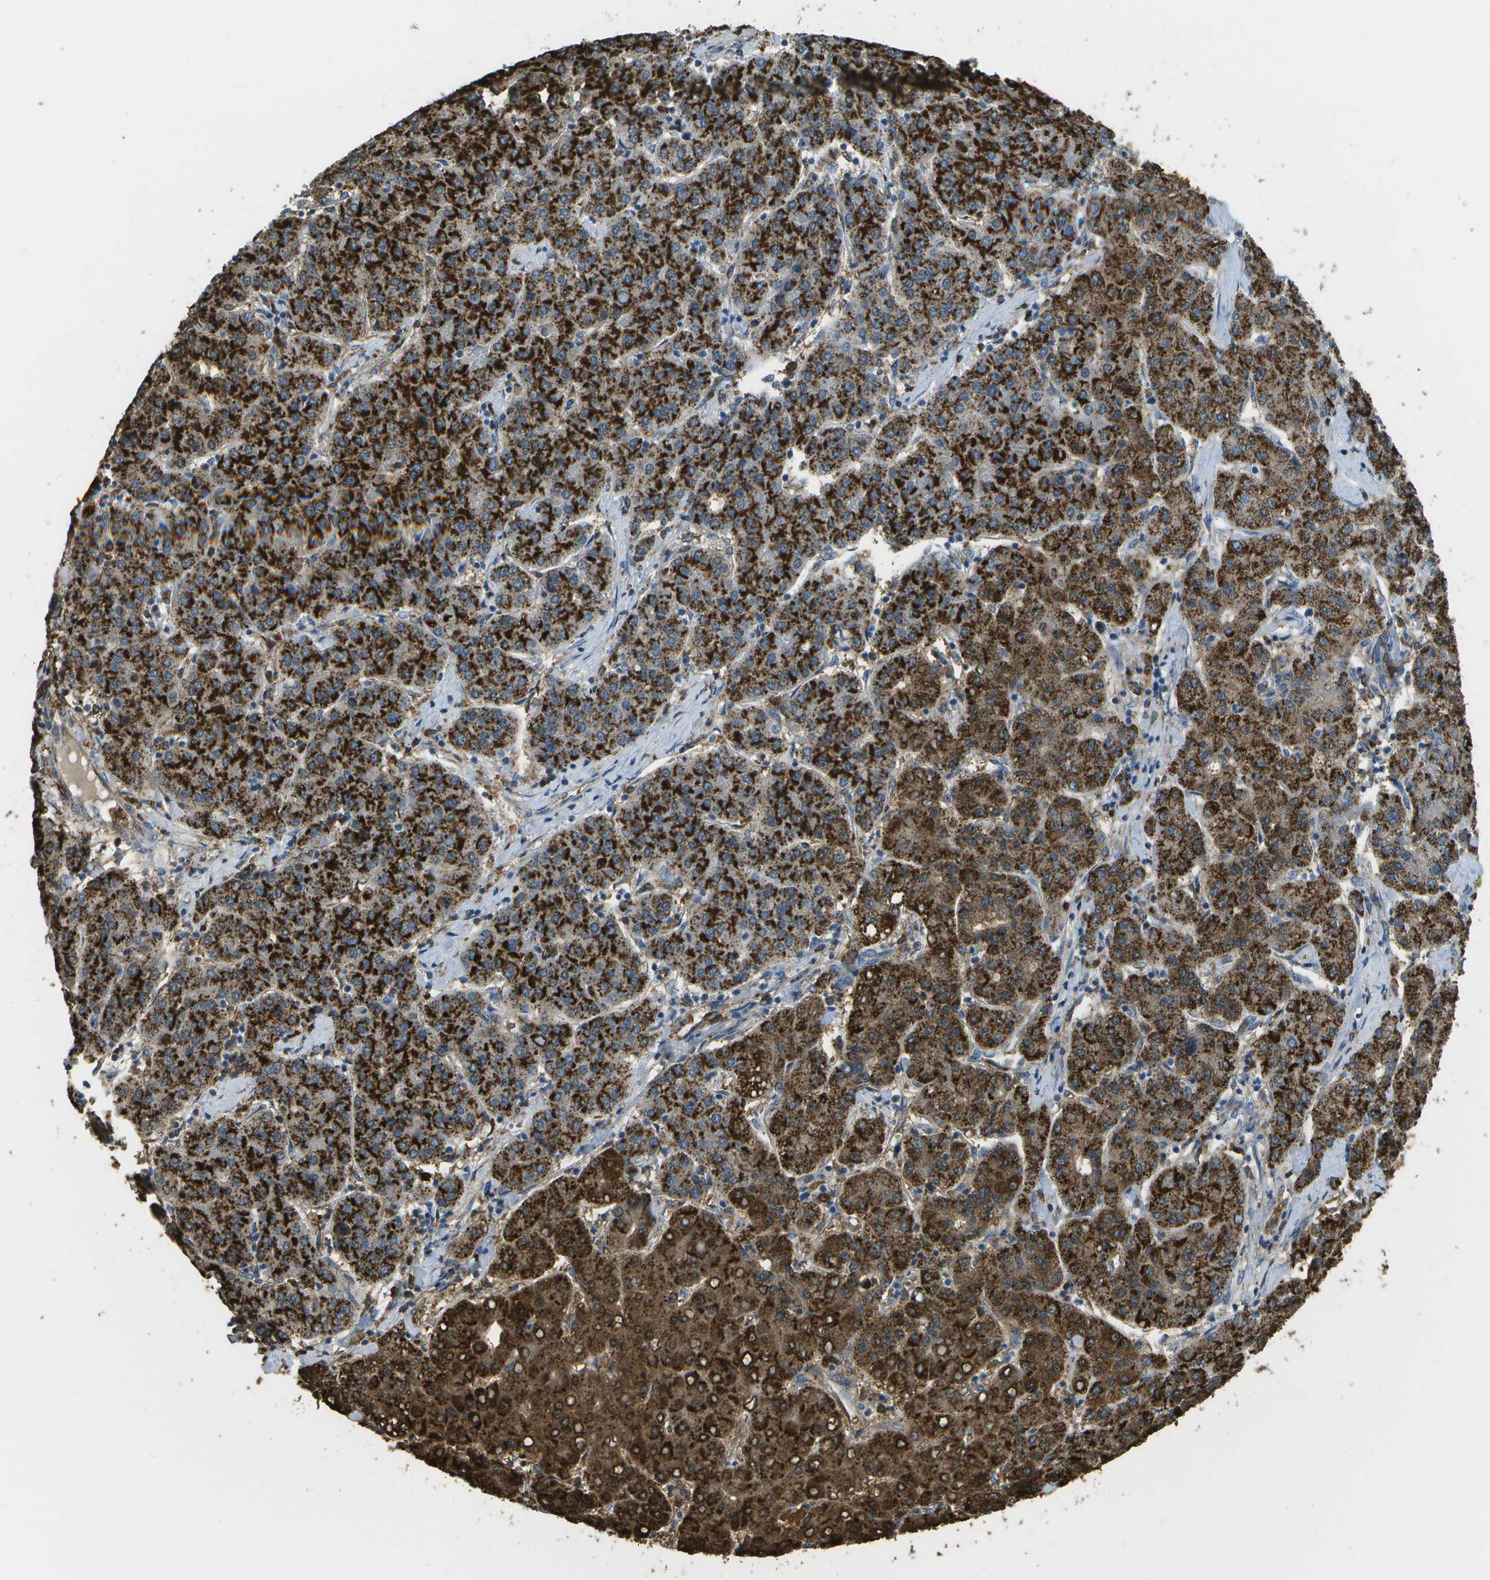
{"staining": {"intensity": "strong", "quantity": ">75%", "location": "cytoplasmic/membranous"}, "tissue": "liver cancer", "cell_type": "Tumor cells", "image_type": "cancer", "snomed": [{"axis": "morphology", "description": "Carcinoma, Hepatocellular, NOS"}, {"axis": "topography", "description": "Liver"}], "caption": "IHC histopathology image of neoplastic tissue: liver cancer stained using immunohistochemistry exhibits high levels of strong protein expression localized specifically in the cytoplasmic/membranous of tumor cells, appearing as a cytoplasmic/membranous brown color.", "gene": "CACHD1", "patient": {"sex": "male", "age": 65}}